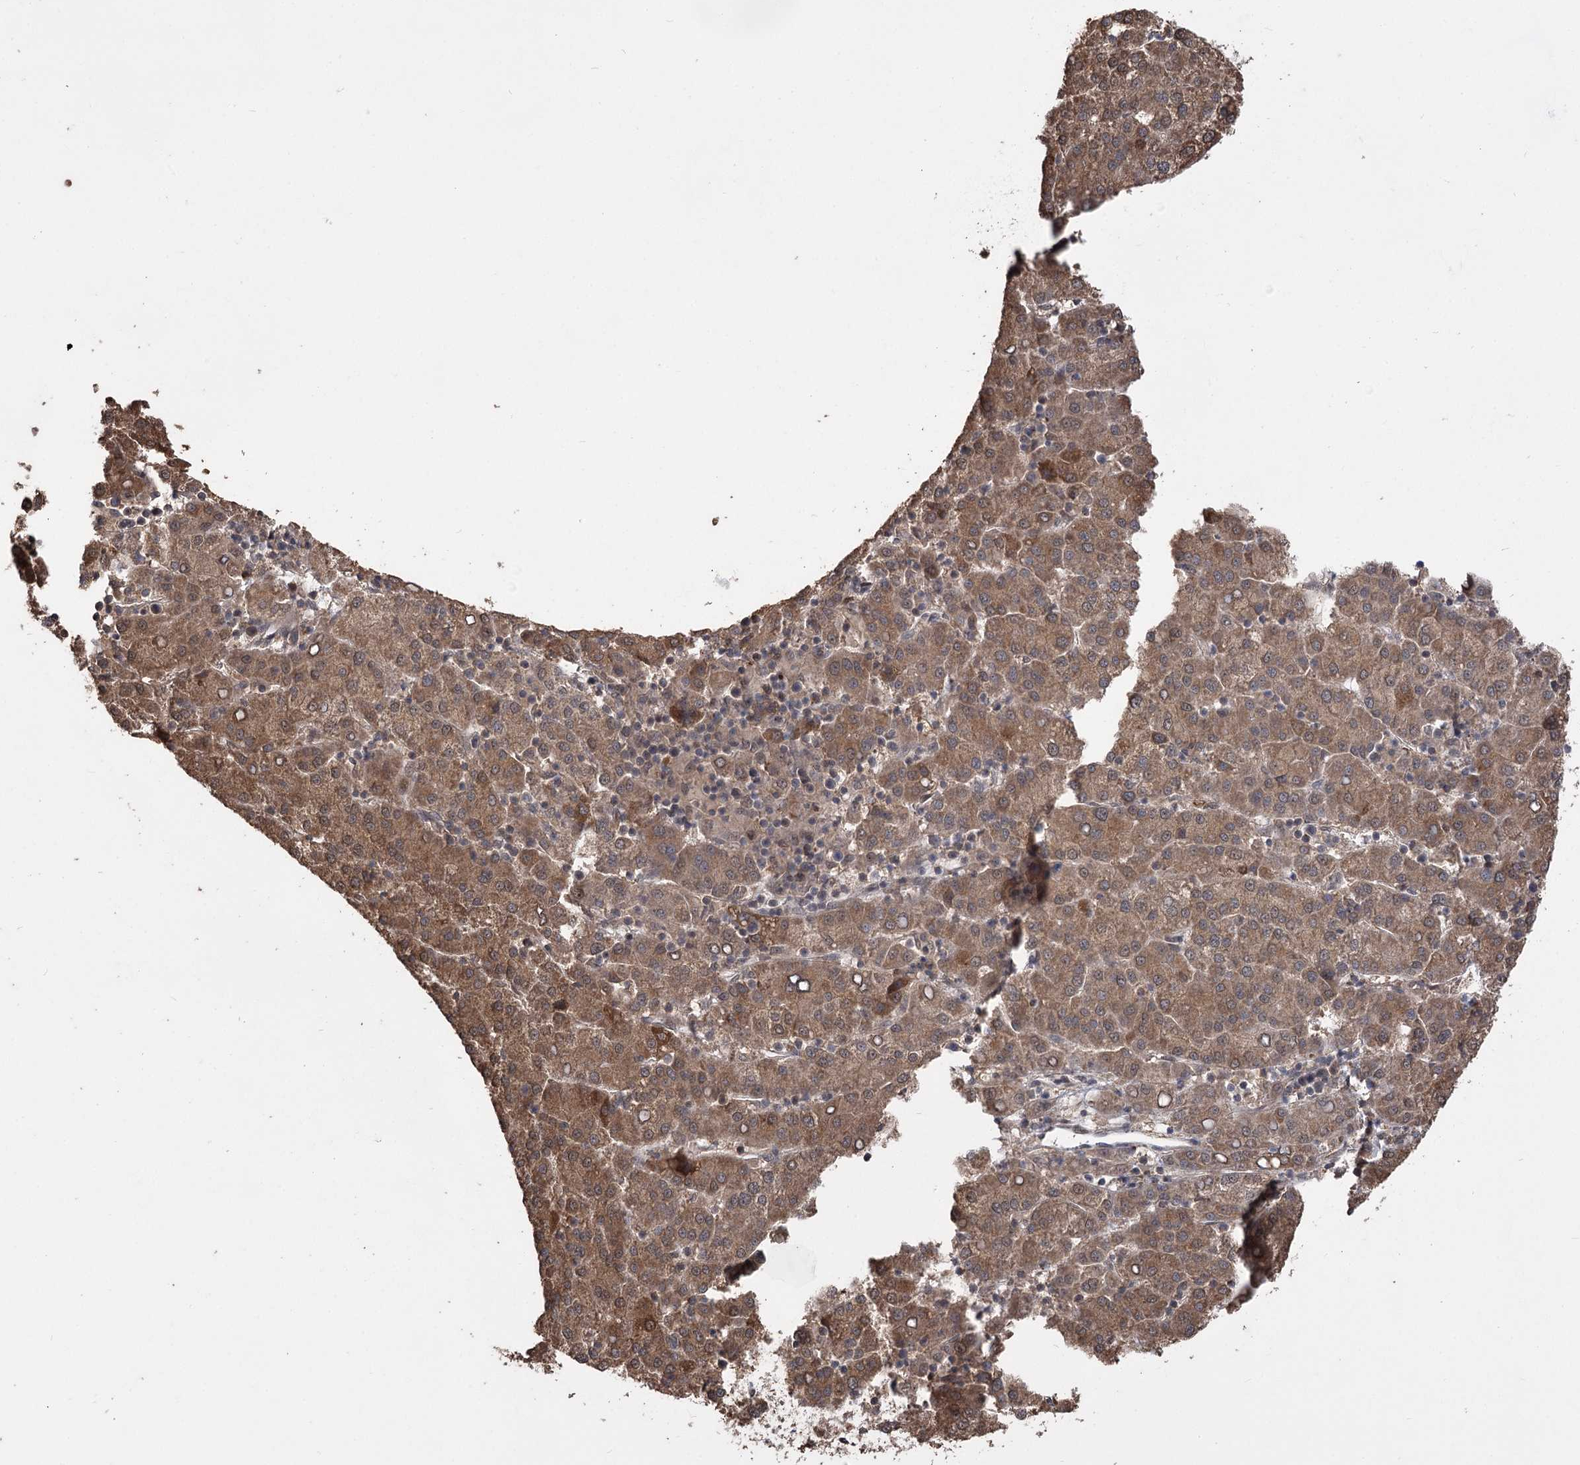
{"staining": {"intensity": "moderate", "quantity": ">75%", "location": "cytoplasmic/membranous"}, "tissue": "liver cancer", "cell_type": "Tumor cells", "image_type": "cancer", "snomed": [{"axis": "morphology", "description": "Carcinoma, Hepatocellular, NOS"}, {"axis": "topography", "description": "Liver"}], "caption": "Protein analysis of liver cancer (hepatocellular carcinoma) tissue shows moderate cytoplasmic/membranous positivity in approximately >75% of tumor cells.", "gene": "TENM2", "patient": {"sex": "female", "age": 58}}